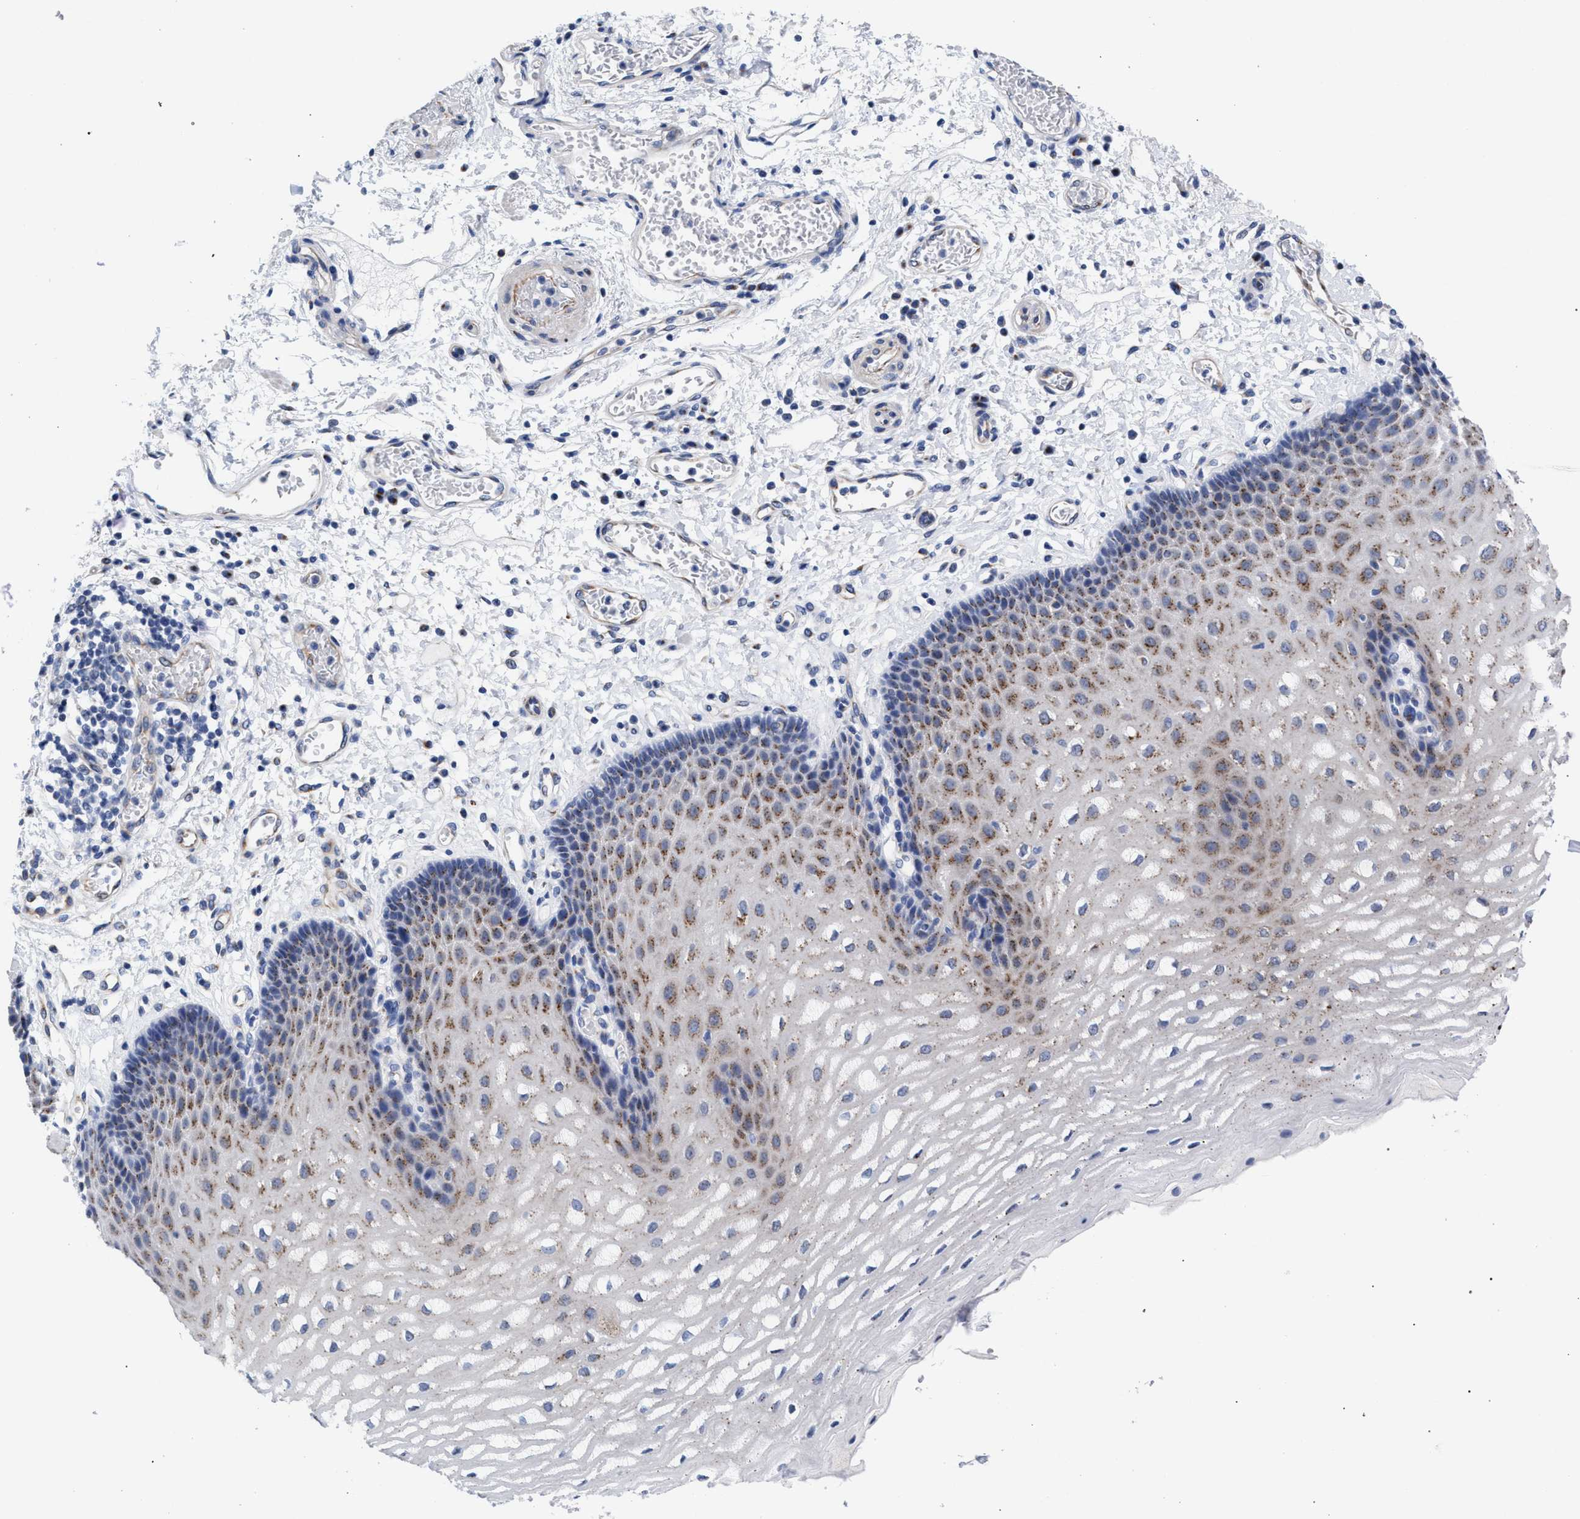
{"staining": {"intensity": "moderate", "quantity": ">75%", "location": "cytoplasmic/membranous"}, "tissue": "esophagus", "cell_type": "Squamous epithelial cells", "image_type": "normal", "snomed": [{"axis": "morphology", "description": "Normal tissue, NOS"}, {"axis": "topography", "description": "Esophagus"}], "caption": "Immunohistochemistry (IHC) histopathology image of normal esophagus stained for a protein (brown), which exhibits medium levels of moderate cytoplasmic/membranous staining in approximately >75% of squamous epithelial cells.", "gene": "GOLGA2", "patient": {"sex": "male", "age": 54}}